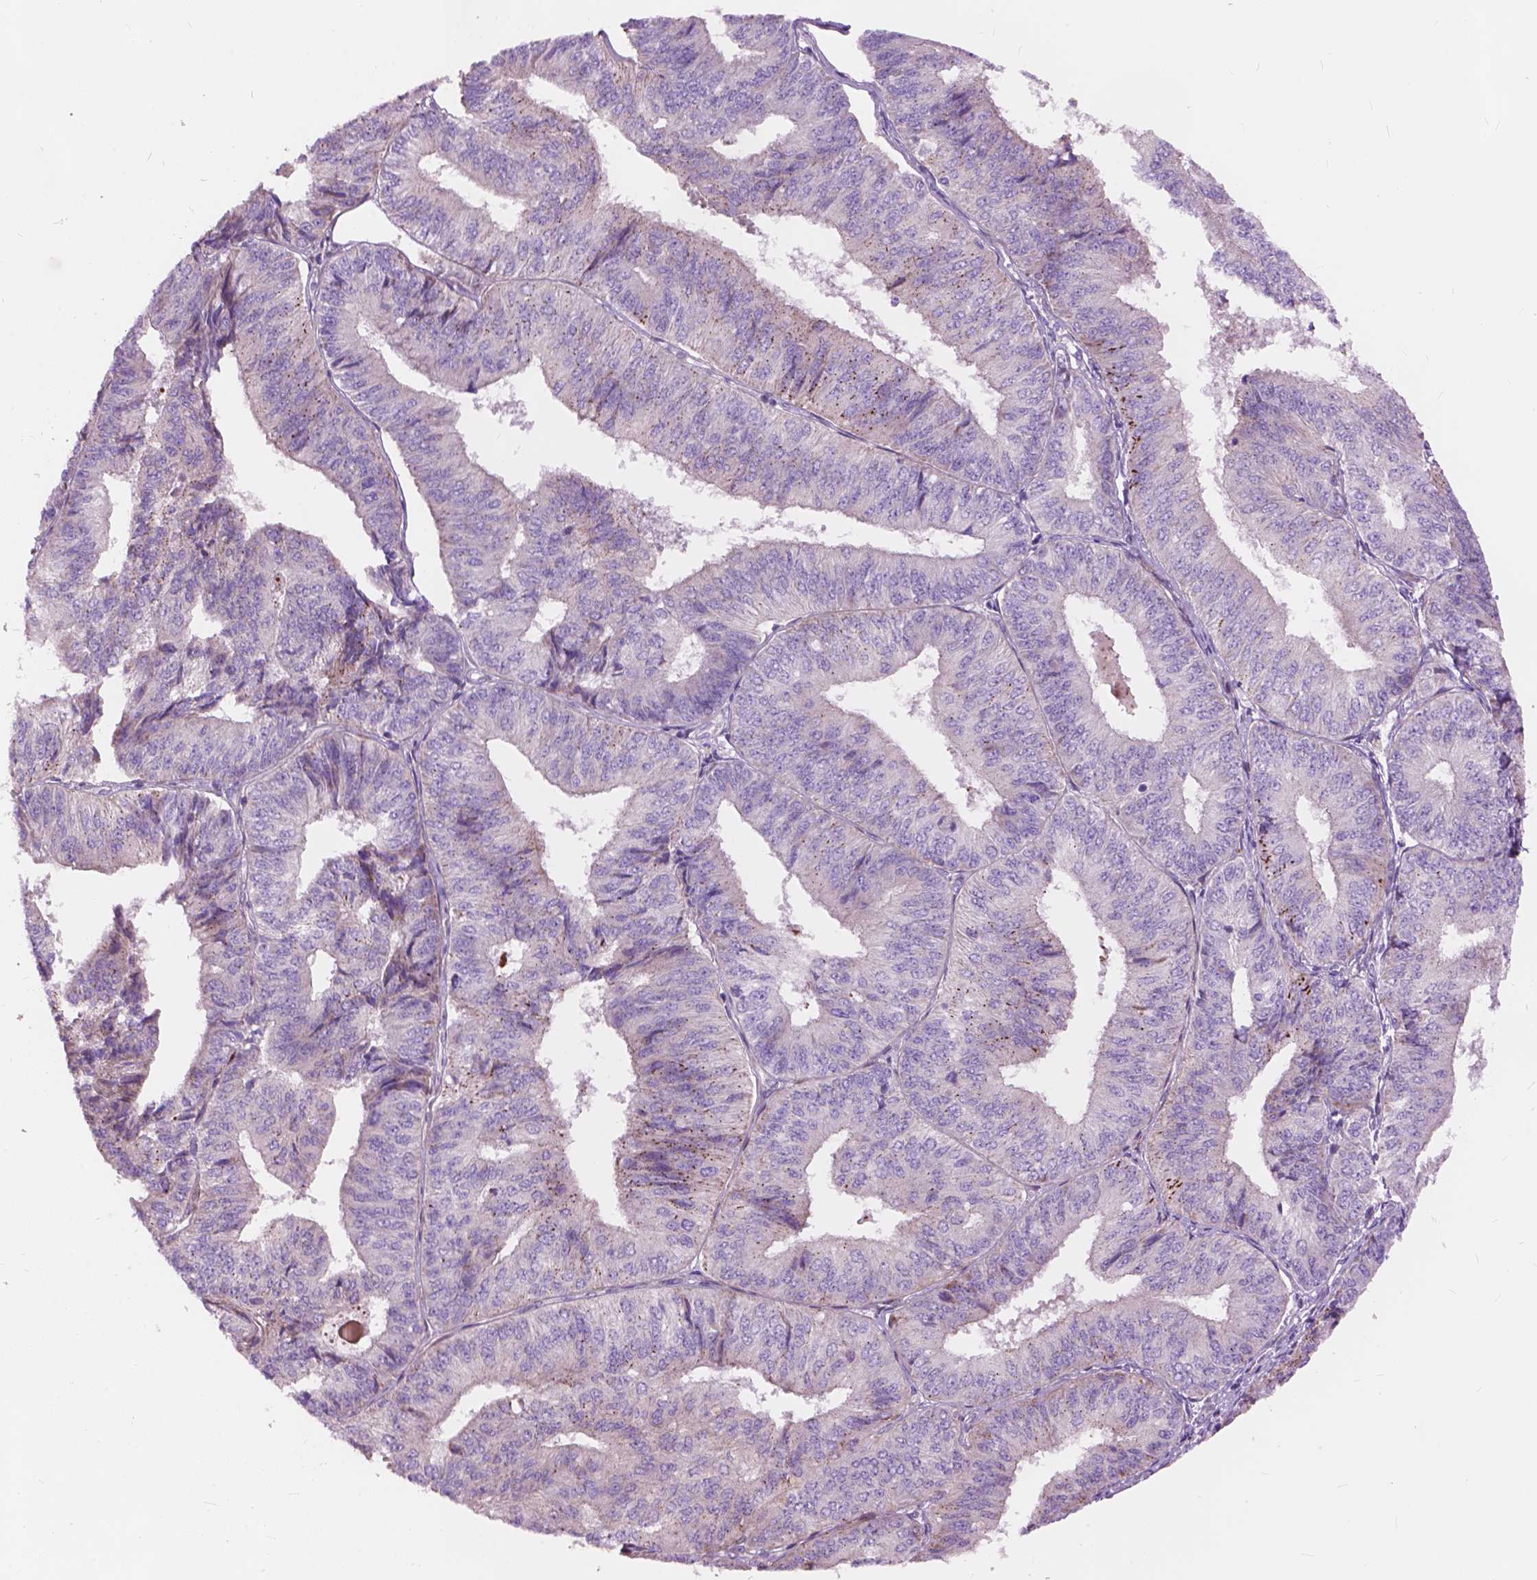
{"staining": {"intensity": "moderate", "quantity": "<25%", "location": "cytoplasmic/membranous"}, "tissue": "endometrial cancer", "cell_type": "Tumor cells", "image_type": "cancer", "snomed": [{"axis": "morphology", "description": "Adenocarcinoma, NOS"}, {"axis": "topography", "description": "Endometrium"}], "caption": "High-power microscopy captured an immunohistochemistry photomicrograph of adenocarcinoma (endometrial), revealing moderate cytoplasmic/membranous staining in about <25% of tumor cells.", "gene": "MORN1", "patient": {"sex": "female", "age": 58}}